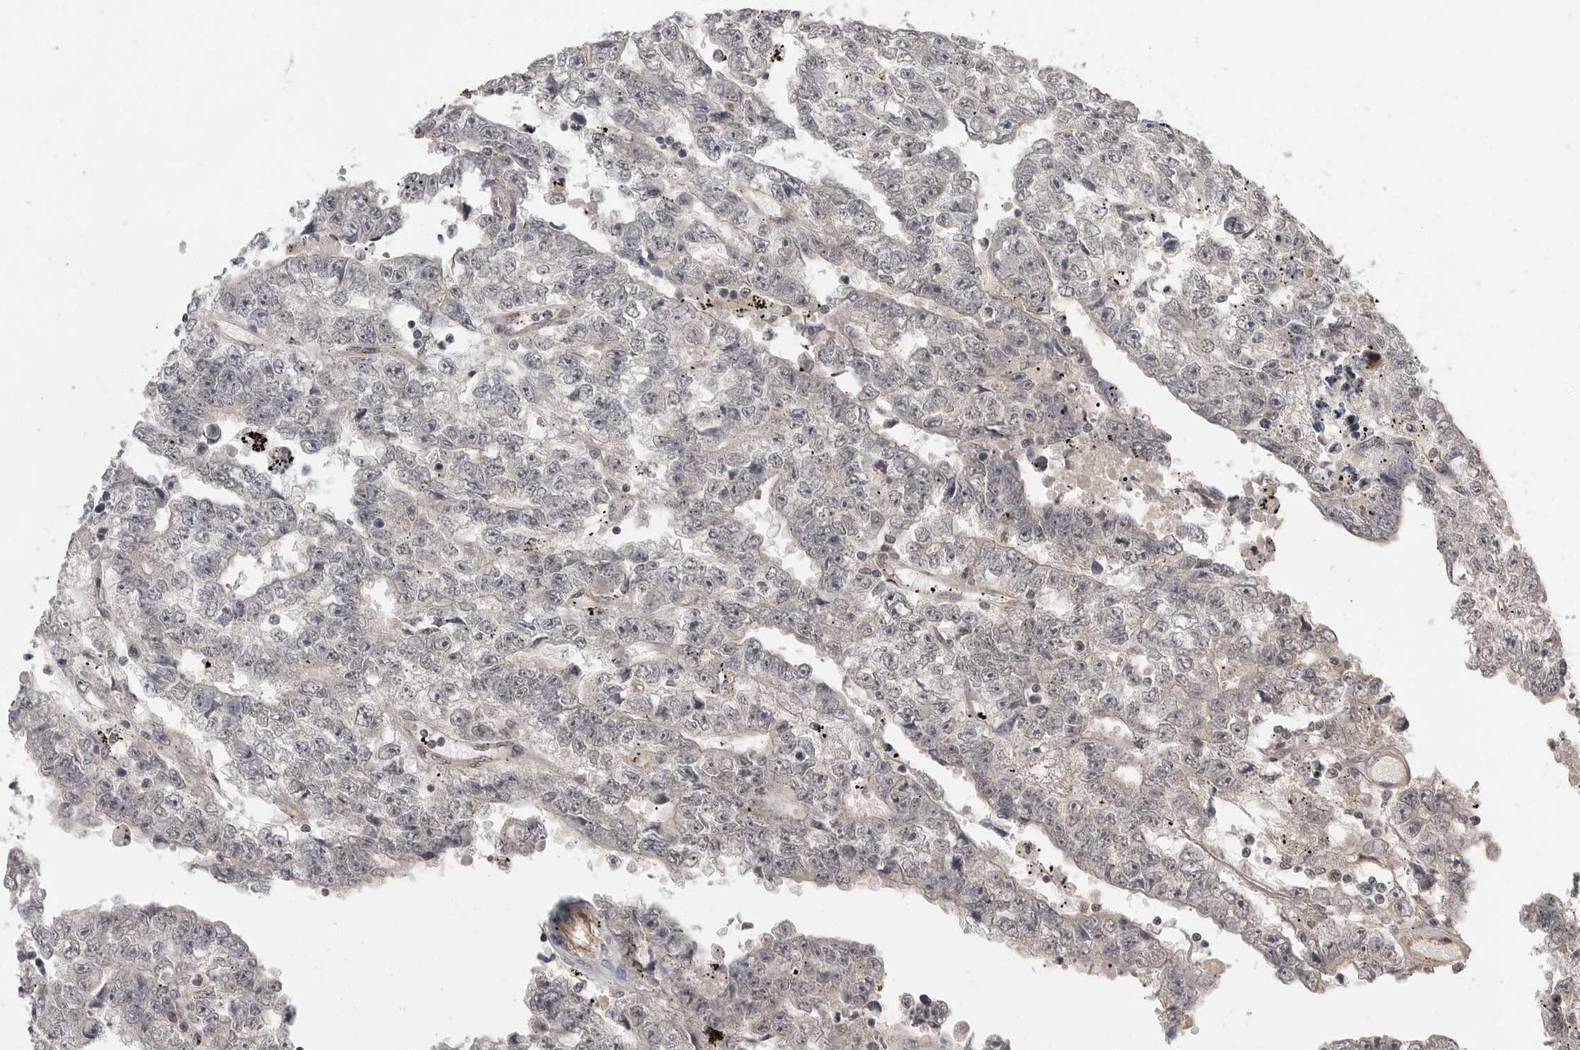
{"staining": {"intensity": "negative", "quantity": "none", "location": "none"}, "tissue": "testis cancer", "cell_type": "Tumor cells", "image_type": "cancer", "snomed": [{"axis": "morphology", "description": "Carcinoma, Embryonal, NOS"}, {"axis": "topography", "description": "Testis"}], "caption": "Testis cancer (embryonal carcinoma) stained for a protein using immunohistochemistry exhibits no staining tumor cells.", "gene": "IL24", "patient": {"sex": "male", "age": 25}}